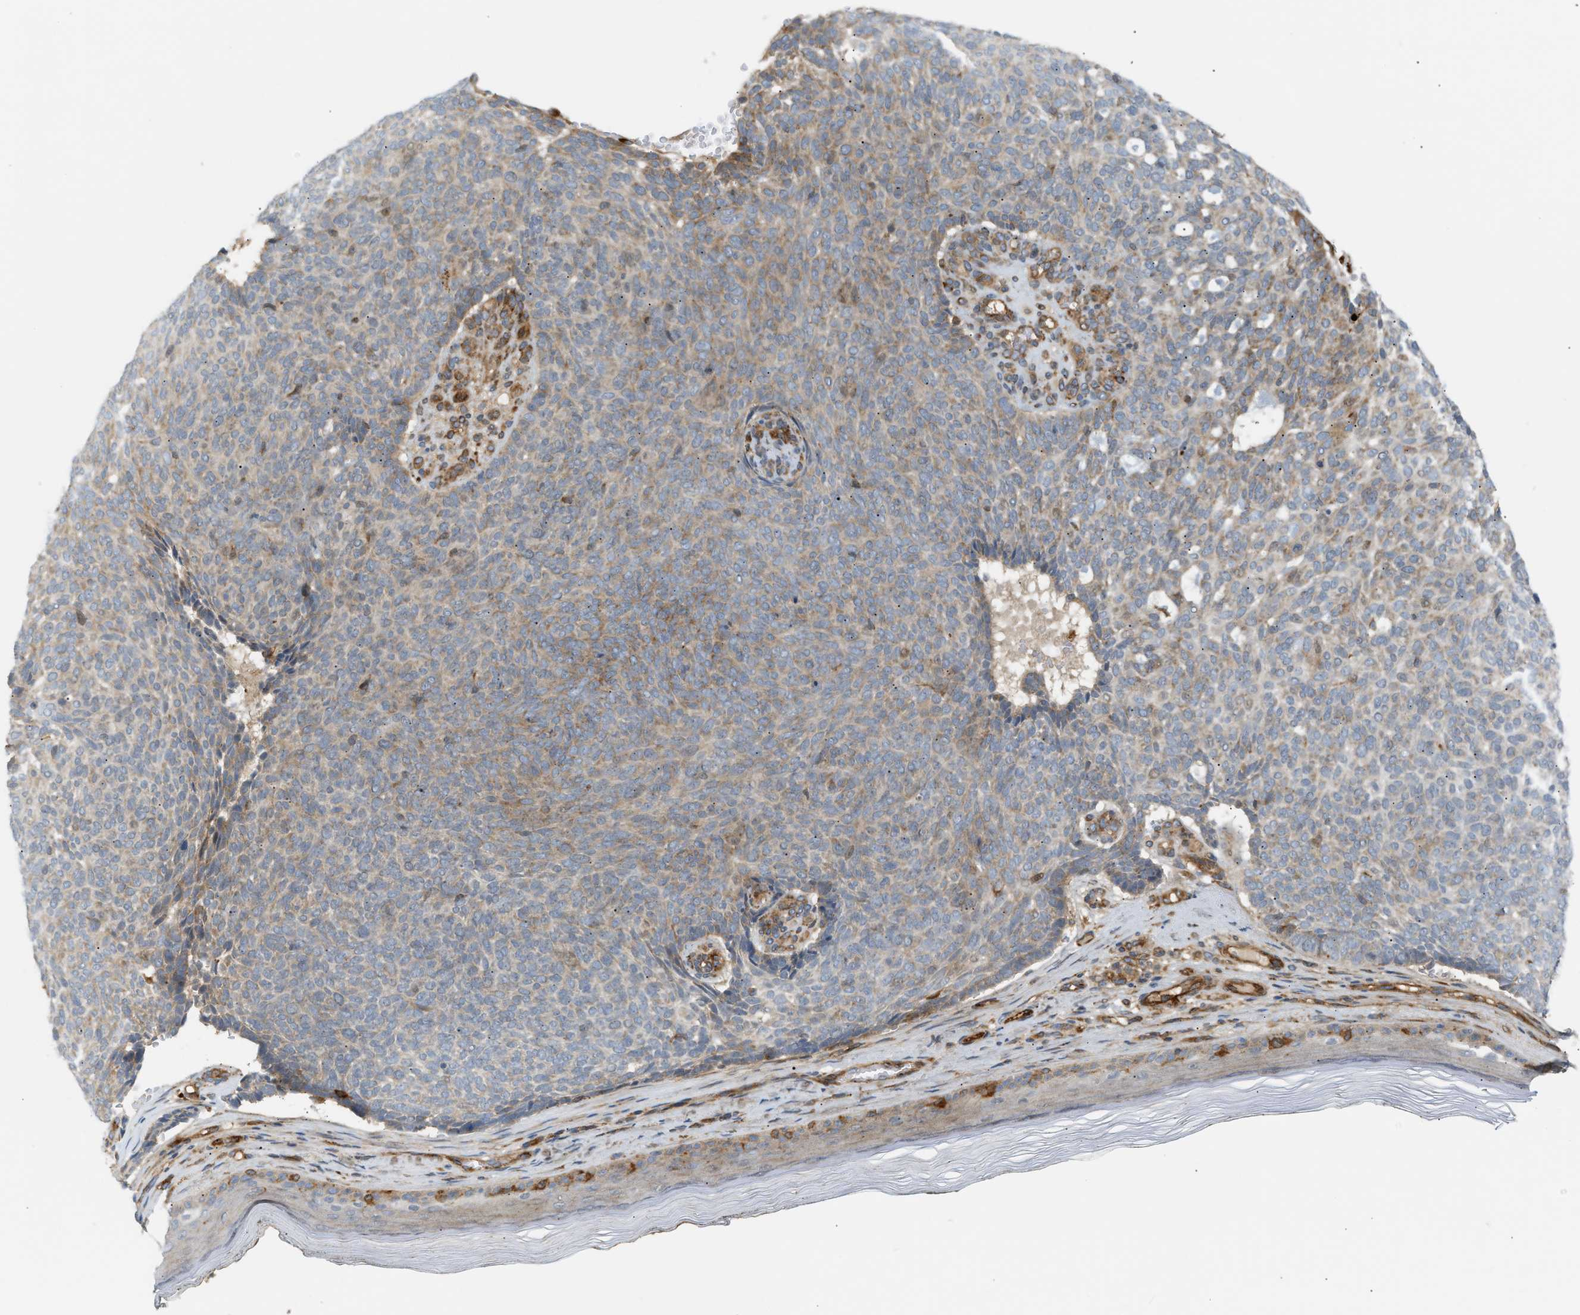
{"staining": {"intensity": "weak", "quantity": "25%-75%", "location": "cytoplasmic/membranous"}, "tissue": "skin cancer", "cell_type": "Tumor cells", "image_type": "cancer", "snomed": [{"axis": "morphology", "description": "Basal cell carcinoma"}, {"axis": "topography", "description": "Skin"}], "caption": "Brown immunohistochemical staining in human skin cancer shows weak cytoplasmic/membranous staining in about 25%-75% of tumor cells. (DAB IHC with brightfield microscopy, high magnification).", "gene": "PLCG2", "patient": {"sex": "male", "age": 61}}